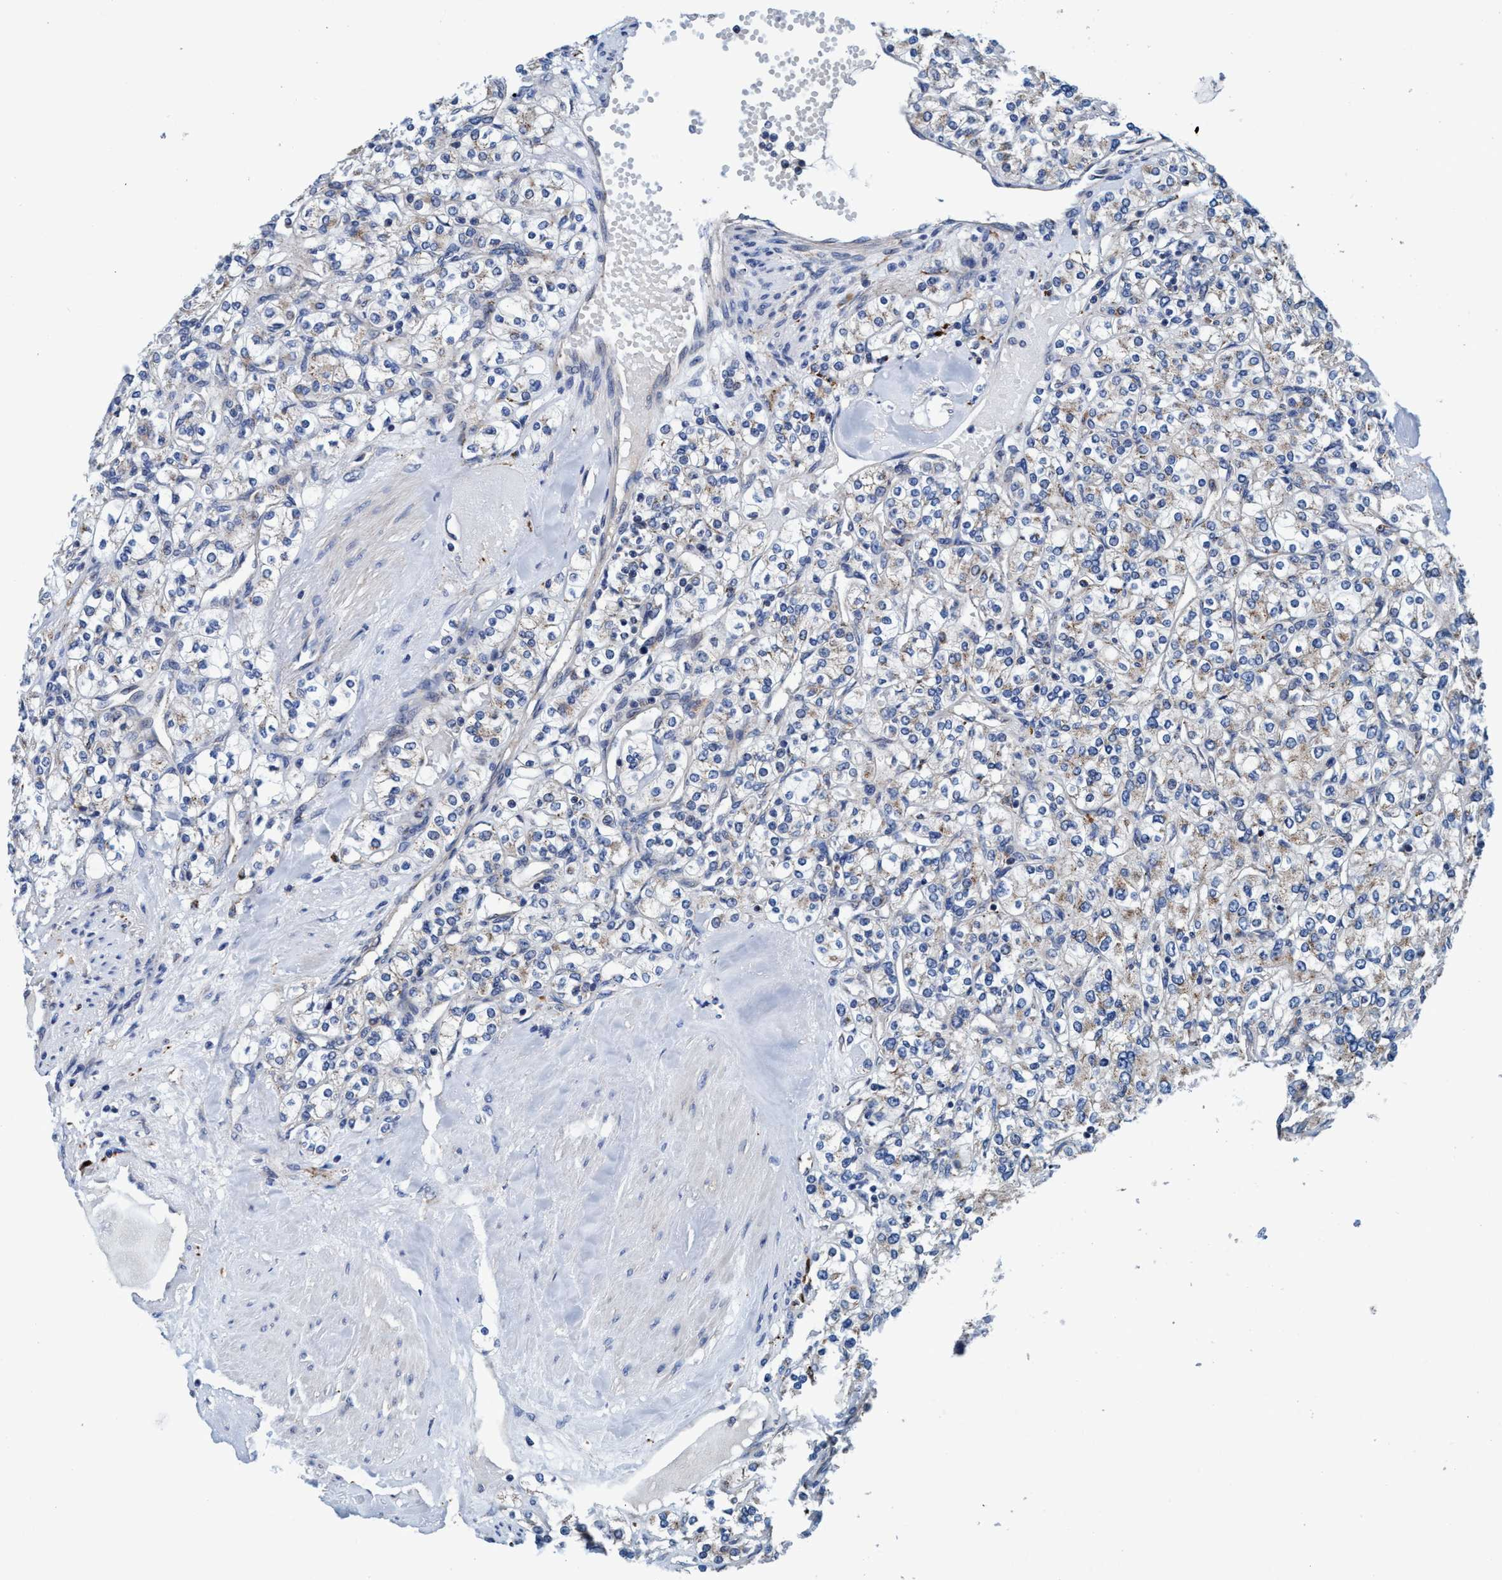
{"staining": {"intensity": "weak", "quantity": "<25%", "location": "cytoplasmic/membranous"}, "tissue": "renal cancer", "cell_type": "Tumor cells", "image_type": "cancer", "snomed": [{"axis": "morphology", "description": "Adenocarcinoma, NOS"}, {"axis": "topography", "description": "Kidney"}], "caption": "High power microscopy micrograph of an immunohistochemistry photomicrograph of renal cancer (adenocarcinoma), revealing no significant positivity in tumor cells. The staining is performed using DAB brown chromogen with nuclei counter-stained in using hematoxylin.", "gene": "ENDOG", "patient": {"sex": "male", "age": 77}}